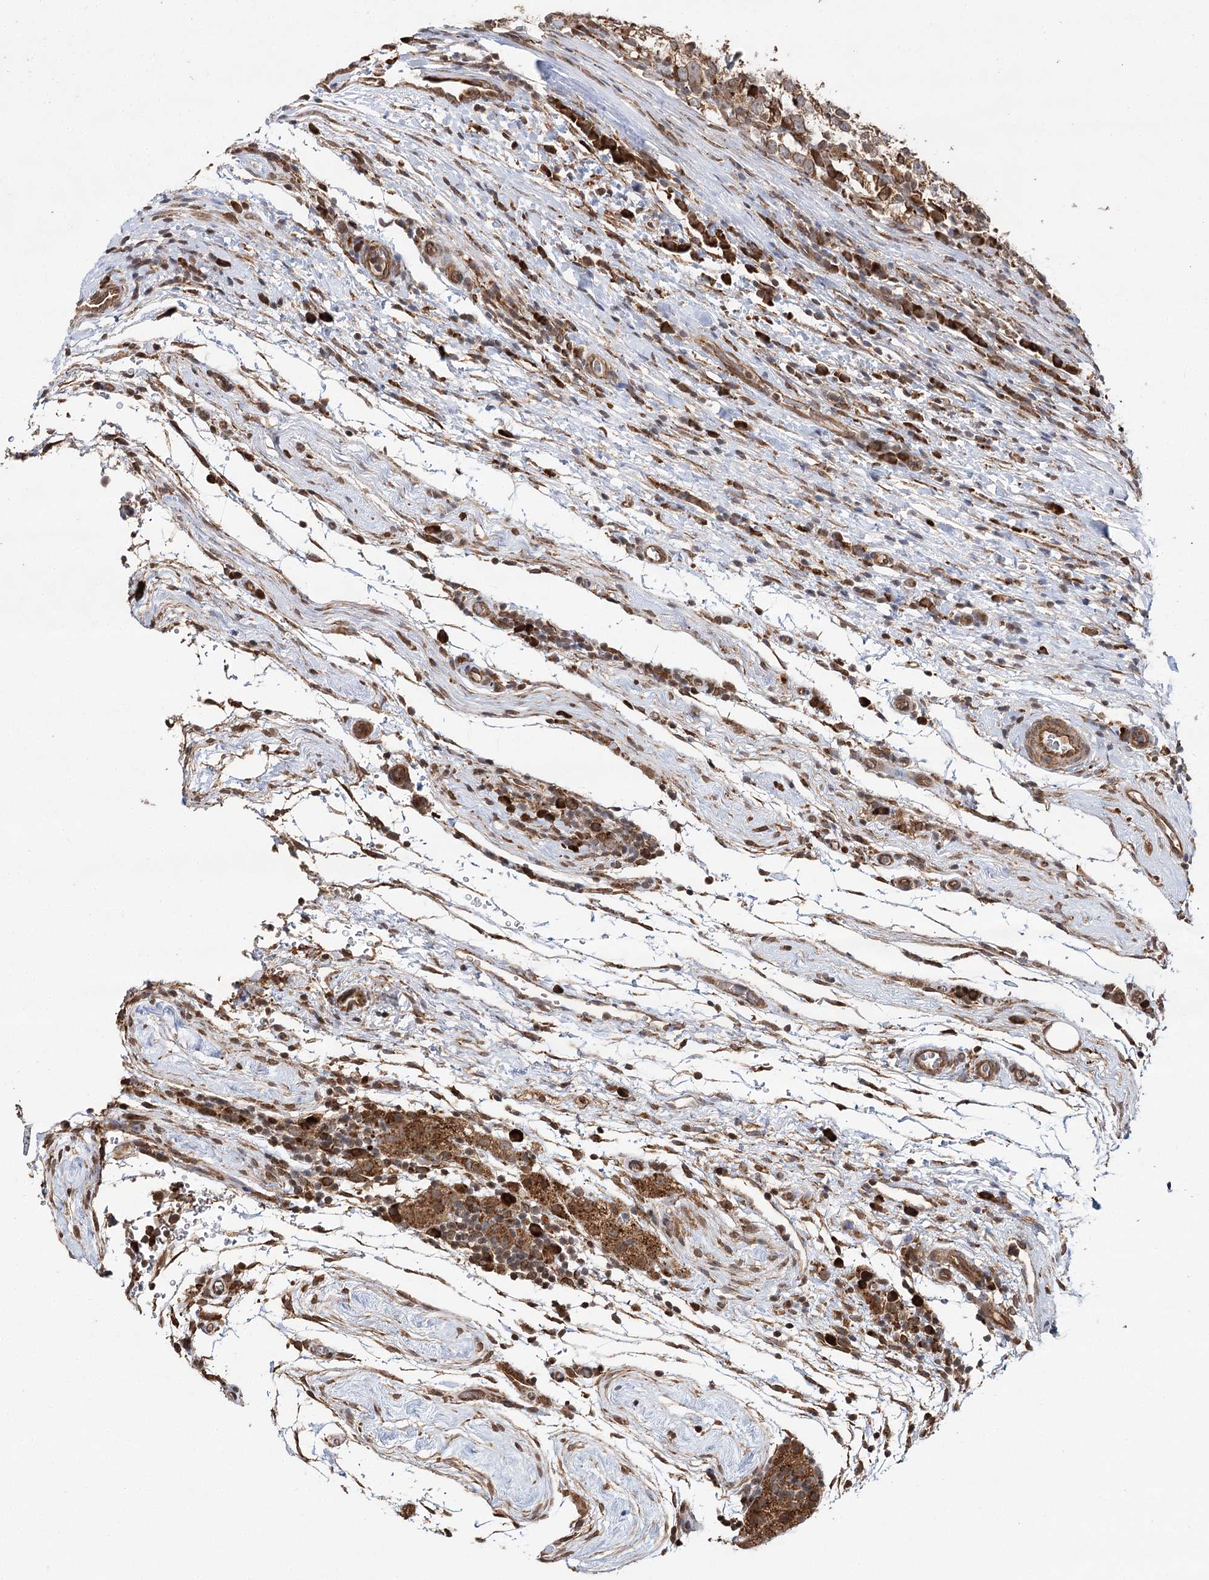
{"staining": {"intensity": "moderate", "quantity": ">75%", "location": "cytoplasmic/membranous"}, "tissue": "testis cancer", "cell_type": "Tumor cells", "image_type": "cancer", "snomed": [{"axis": "morphology", "description": "Normal tissue, NOS"}, {"axis": "morphology", "description": "Seminoma, NOS"}, {"axis": "topography", "description": "Testis"}], "caption": "Testis cancer (seminoma) stained with a protein marker reveals moderate staining in tumor cells.", "gene": "DNAJB14", "patient": {"sex": "male", "age": 43}}